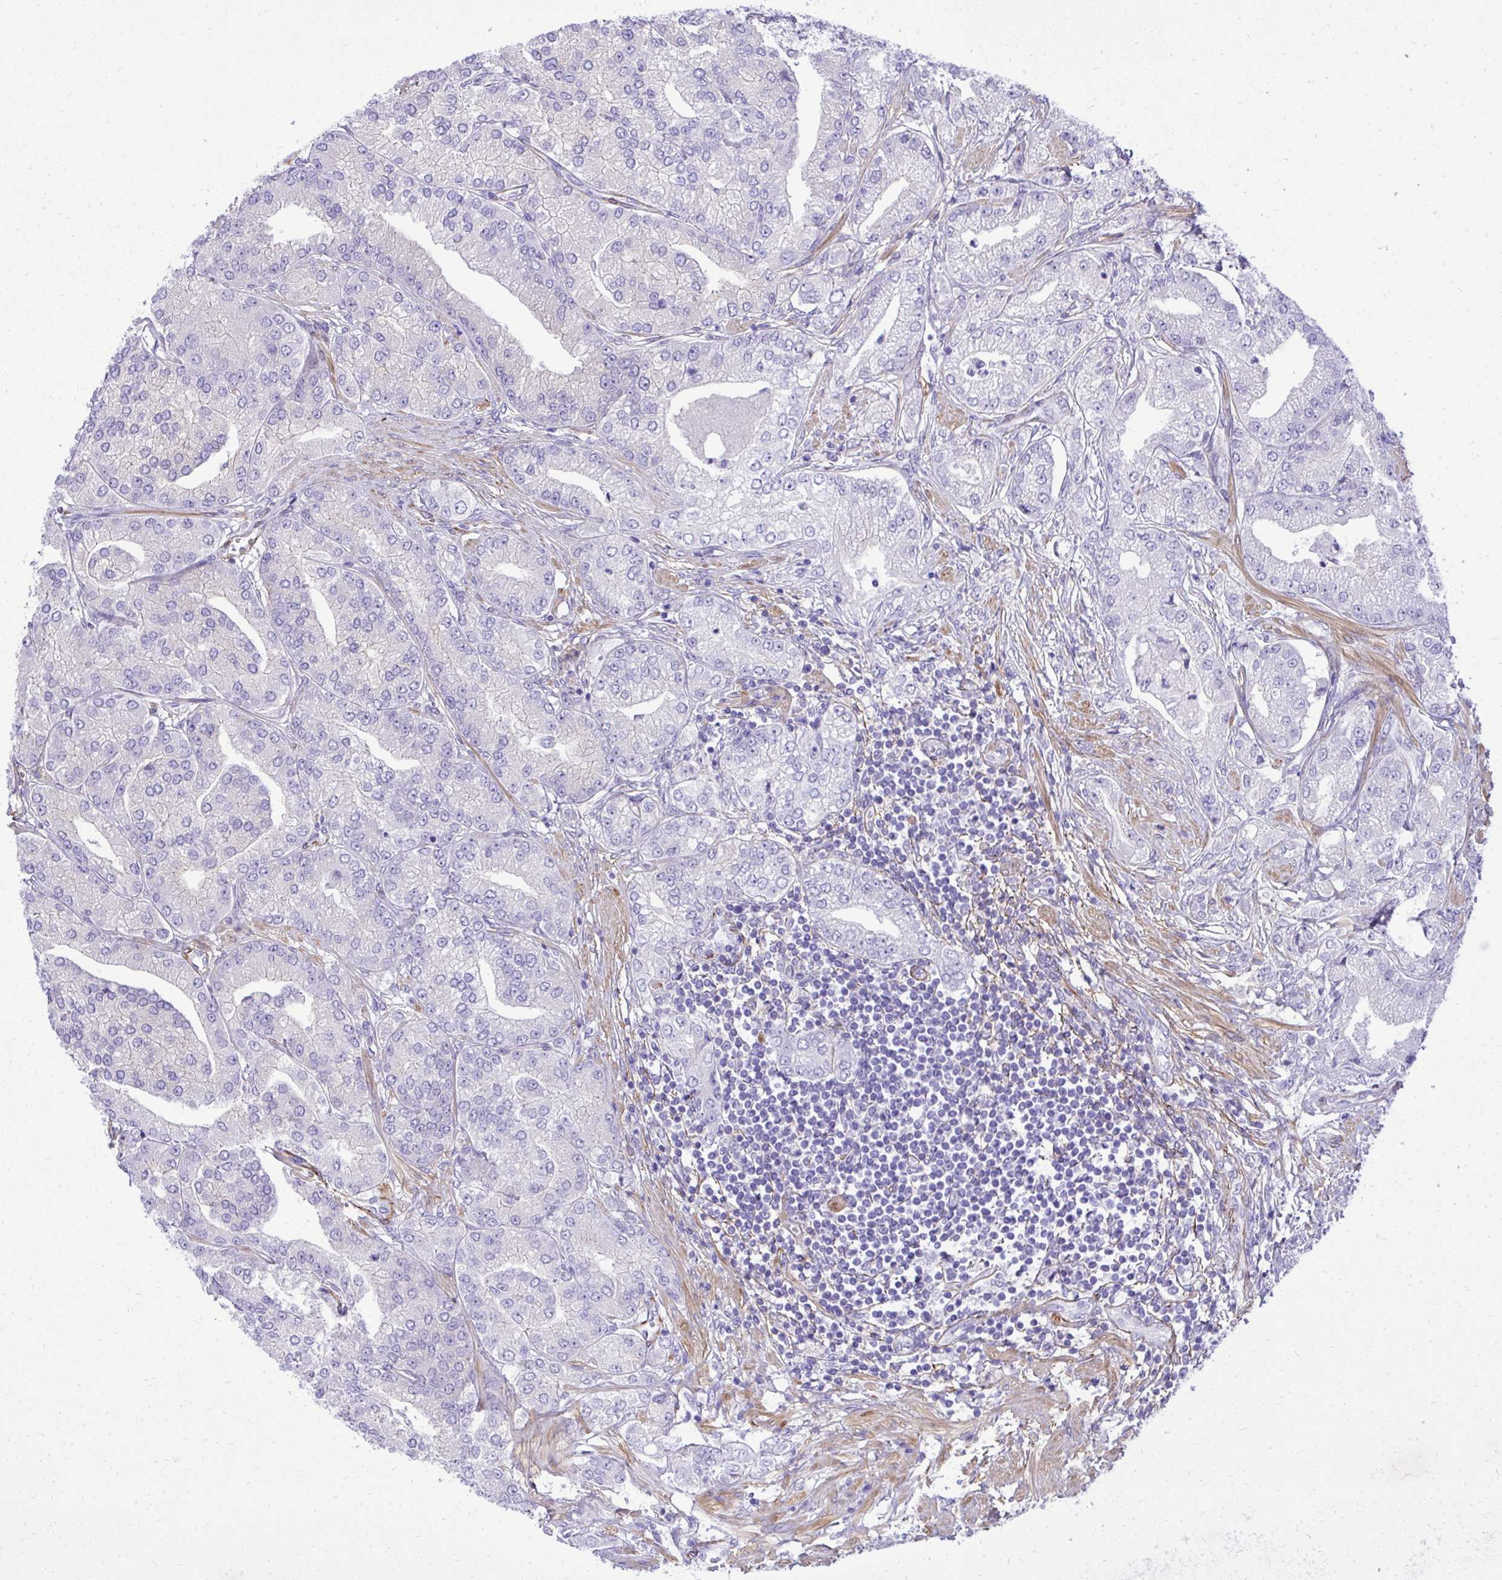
{"staining": {"intensity": "negative", "quantity": "none", "location": "none"}, "tissue": "prostate cancer", "cell_type": "Tumor cells", "image_type": "cancer", "snomed": [{"axis": "morphology", "description": "Adenocarcinoma, High grade"}, {"axis": "topography", "description": "Prostate"}], "caption": "The image shows no significant positivity in tumor cells of prostate adenocarcinoma (high-grade).", "gene": "PITPNM3", "patient": {"sex": "male", "age": 61}}